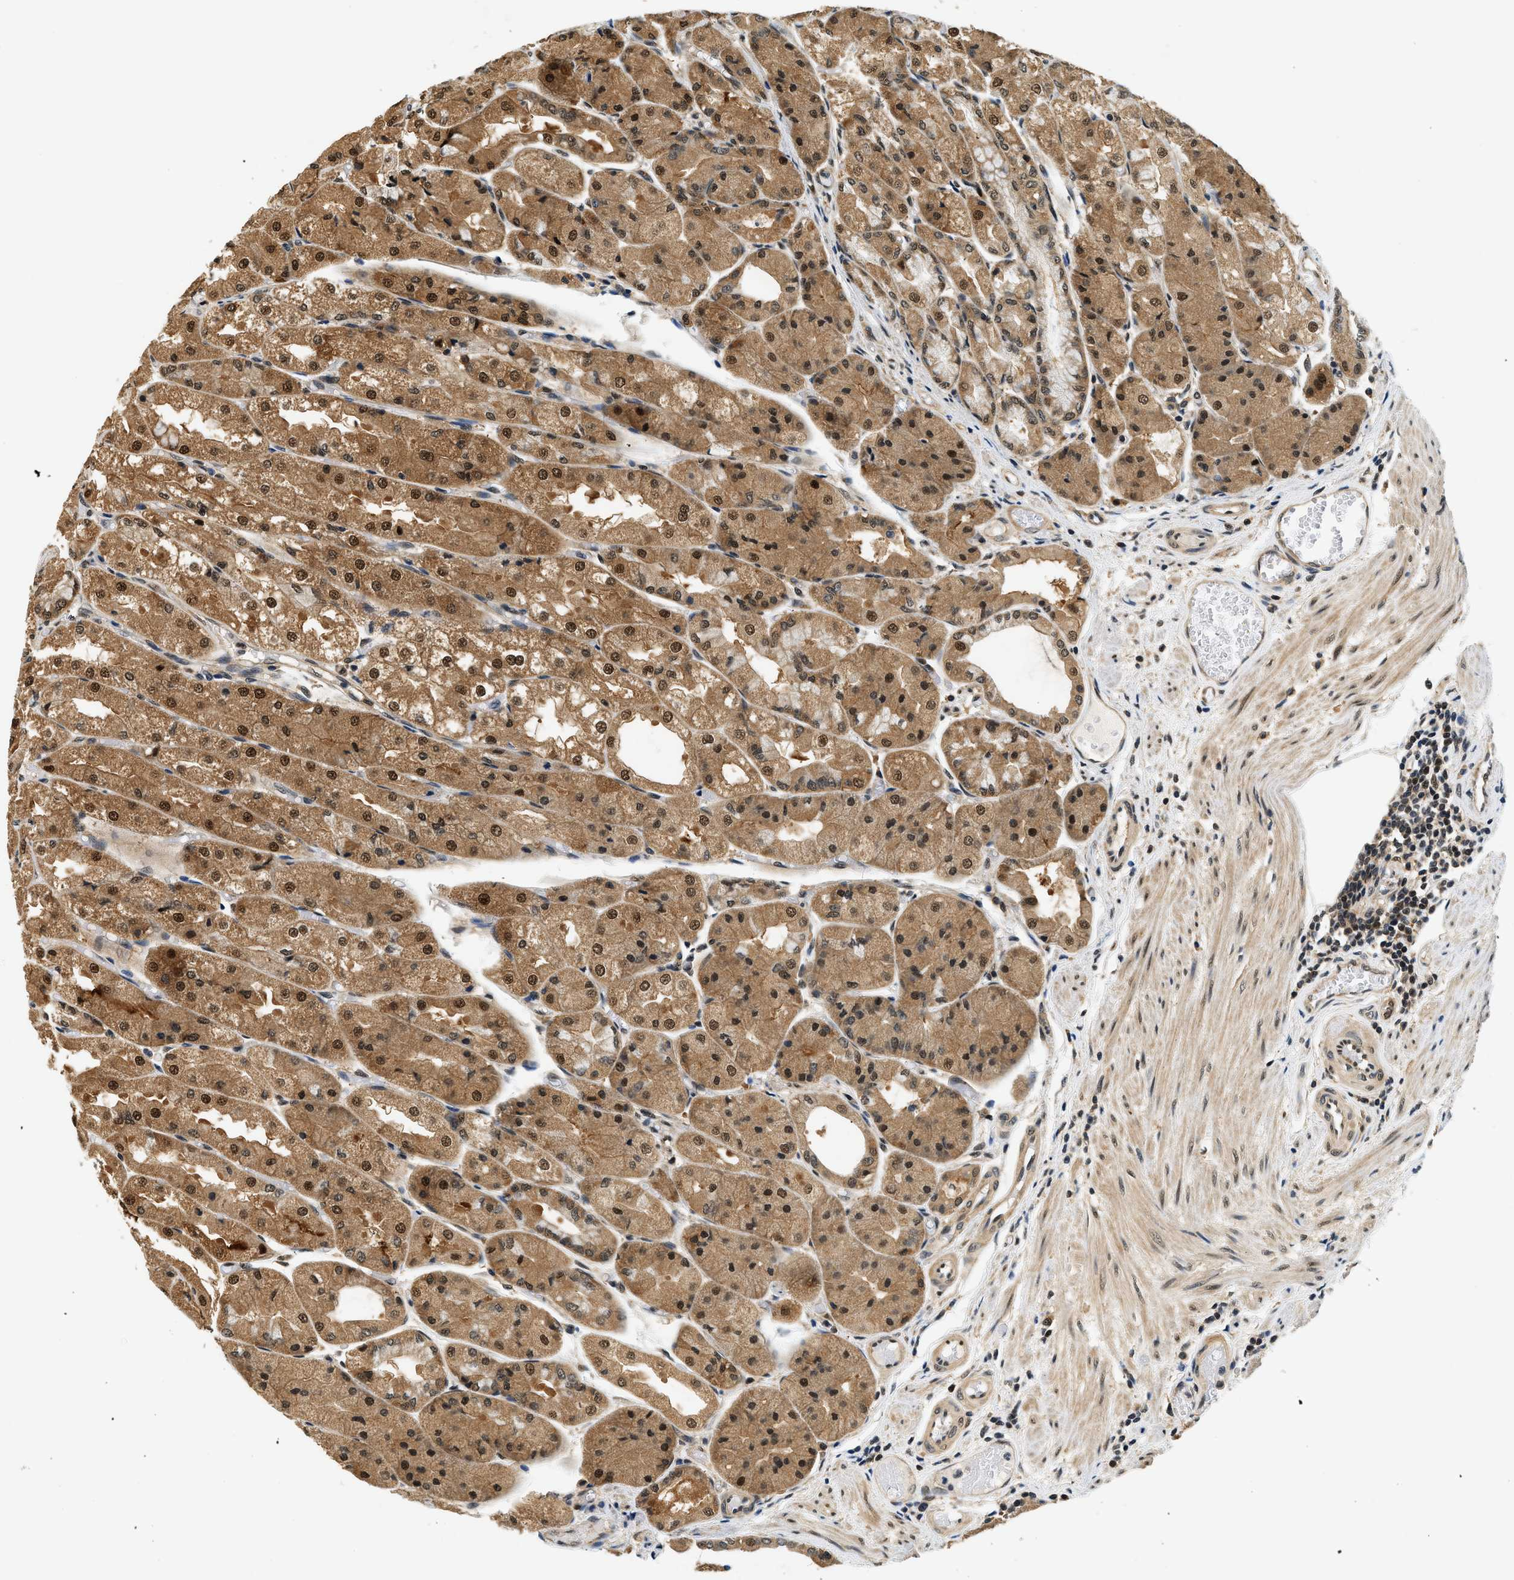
{"staining": {"intensity": "strong", "quantity": ">75%", "location": "cytoplasmic/membranous,nuclear"}, "tissue": "stomach", "cell_type": "Glandular cells", "image_type": "normal", "snomed": [{"axis": "morphology", "description": "Normal tissue, NOS"}, {"axis": "topography", "description": "Stomach, upper"}], "caption": "This histopathology image demonstrates benign stomach stained with immunohistochemistry to label a protein in brown. The cytoplasmic/membranous,nuclear of glandular cells show strong positivity for the protein. Nuclei are counter-stained blue.", "gene": "PSMD3", "patient": {"sex": "male", "age": 72}}